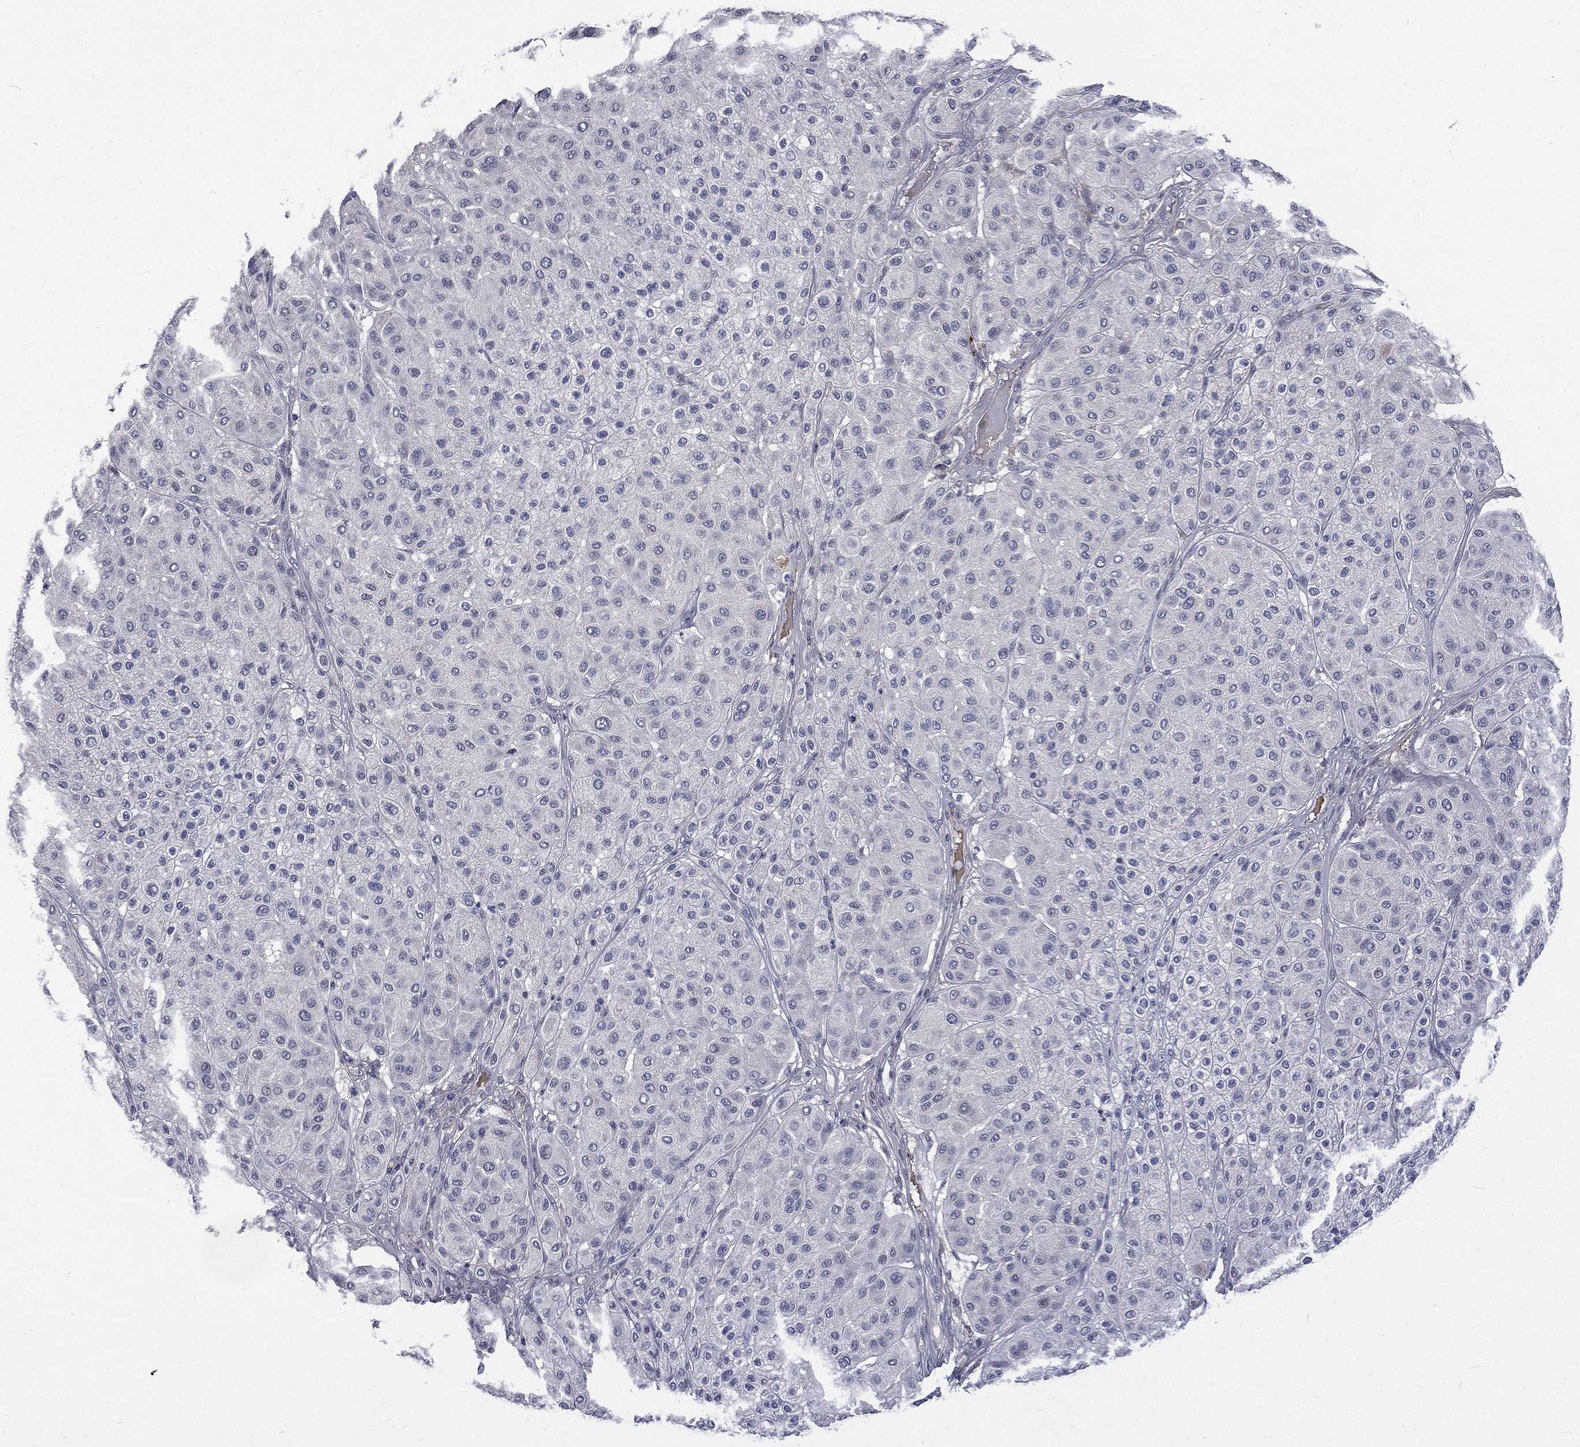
{"staining": {"intensity": "negative", "quantity": "none", "location": "none"}, "tissue": "melanoma", "cell_type": "Tumor cells", "image_type": "cancer", "snomed": [{"axis": "morphology", "description": "Malignant melanoma, Metastatic site"}, {"axis": "topography", "description": "Smooth muscle"}], "caption": "The histopathology image demonstrates no staining of tumor cells in melanoma.", "gene": "FGG", "patient": {"sex": "male", "age": 41}}